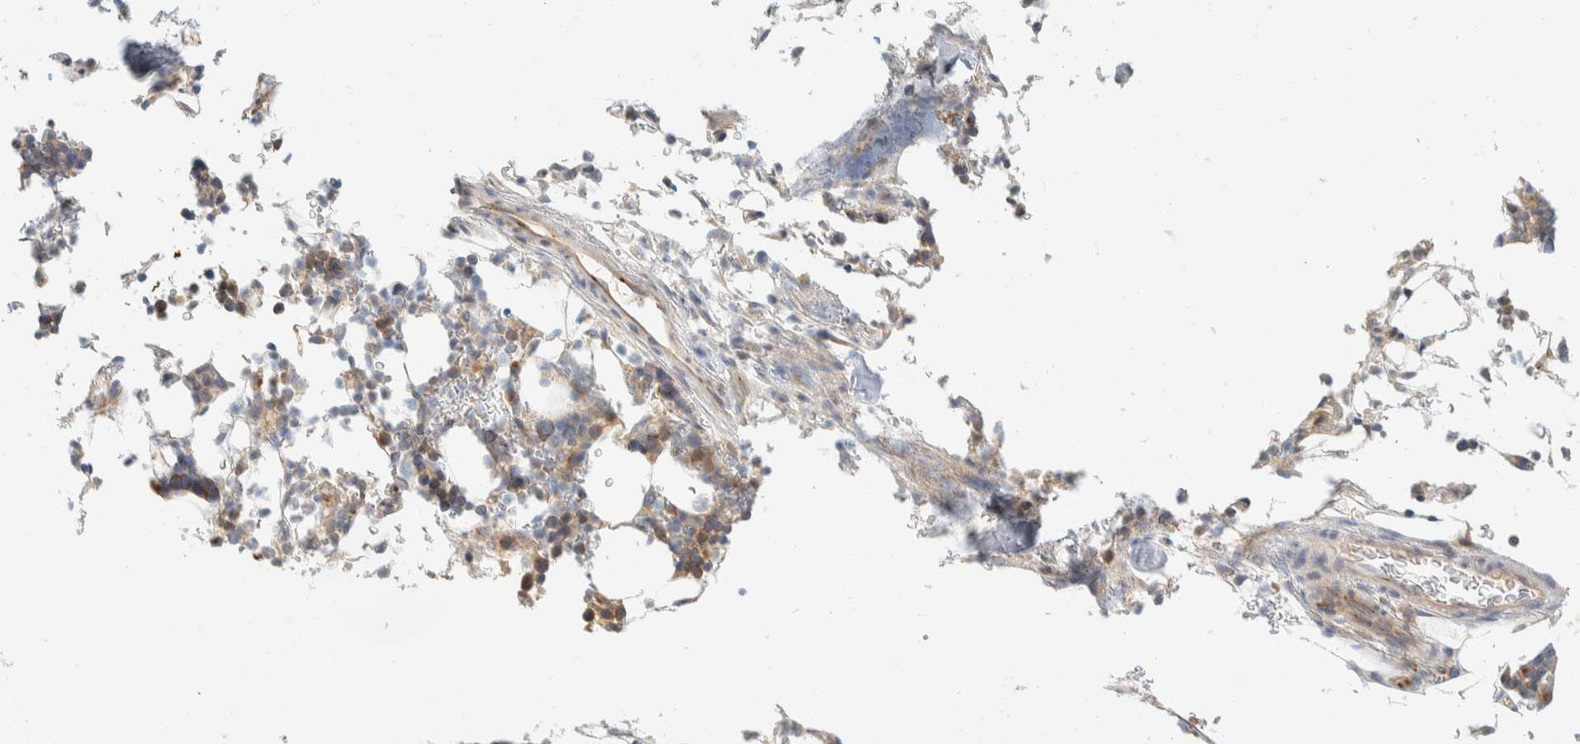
{"staining": {"intensity": "moderate", "quantity": "<25%", "location": "cytoplasmic/membranous"}, "tissue": "bone marrow", "cell_type": "Hematopoietic cells", "image_type": "normal", "snomed": [{"axis": "morphology", "description": "Normal tissue, NOS"}, {"axis": "topography", "description": "Bone marrow"}], "caption": "IHC staining of unremarkable bone marrow, which demonstrates low levels of moderate cytoplasmic/membranous expression in about <25% of hematopoietic cells indicating moderate cytoplasmic/membranous protein positivity. The staining was performed using DAB (3,3'-diaminobenzidine) (brown) for protein detection and nuclei were counterstained in hematoxylin (blue).", "gene": "TMEM184B", "patient": {"sex": "female", "age": 81}}